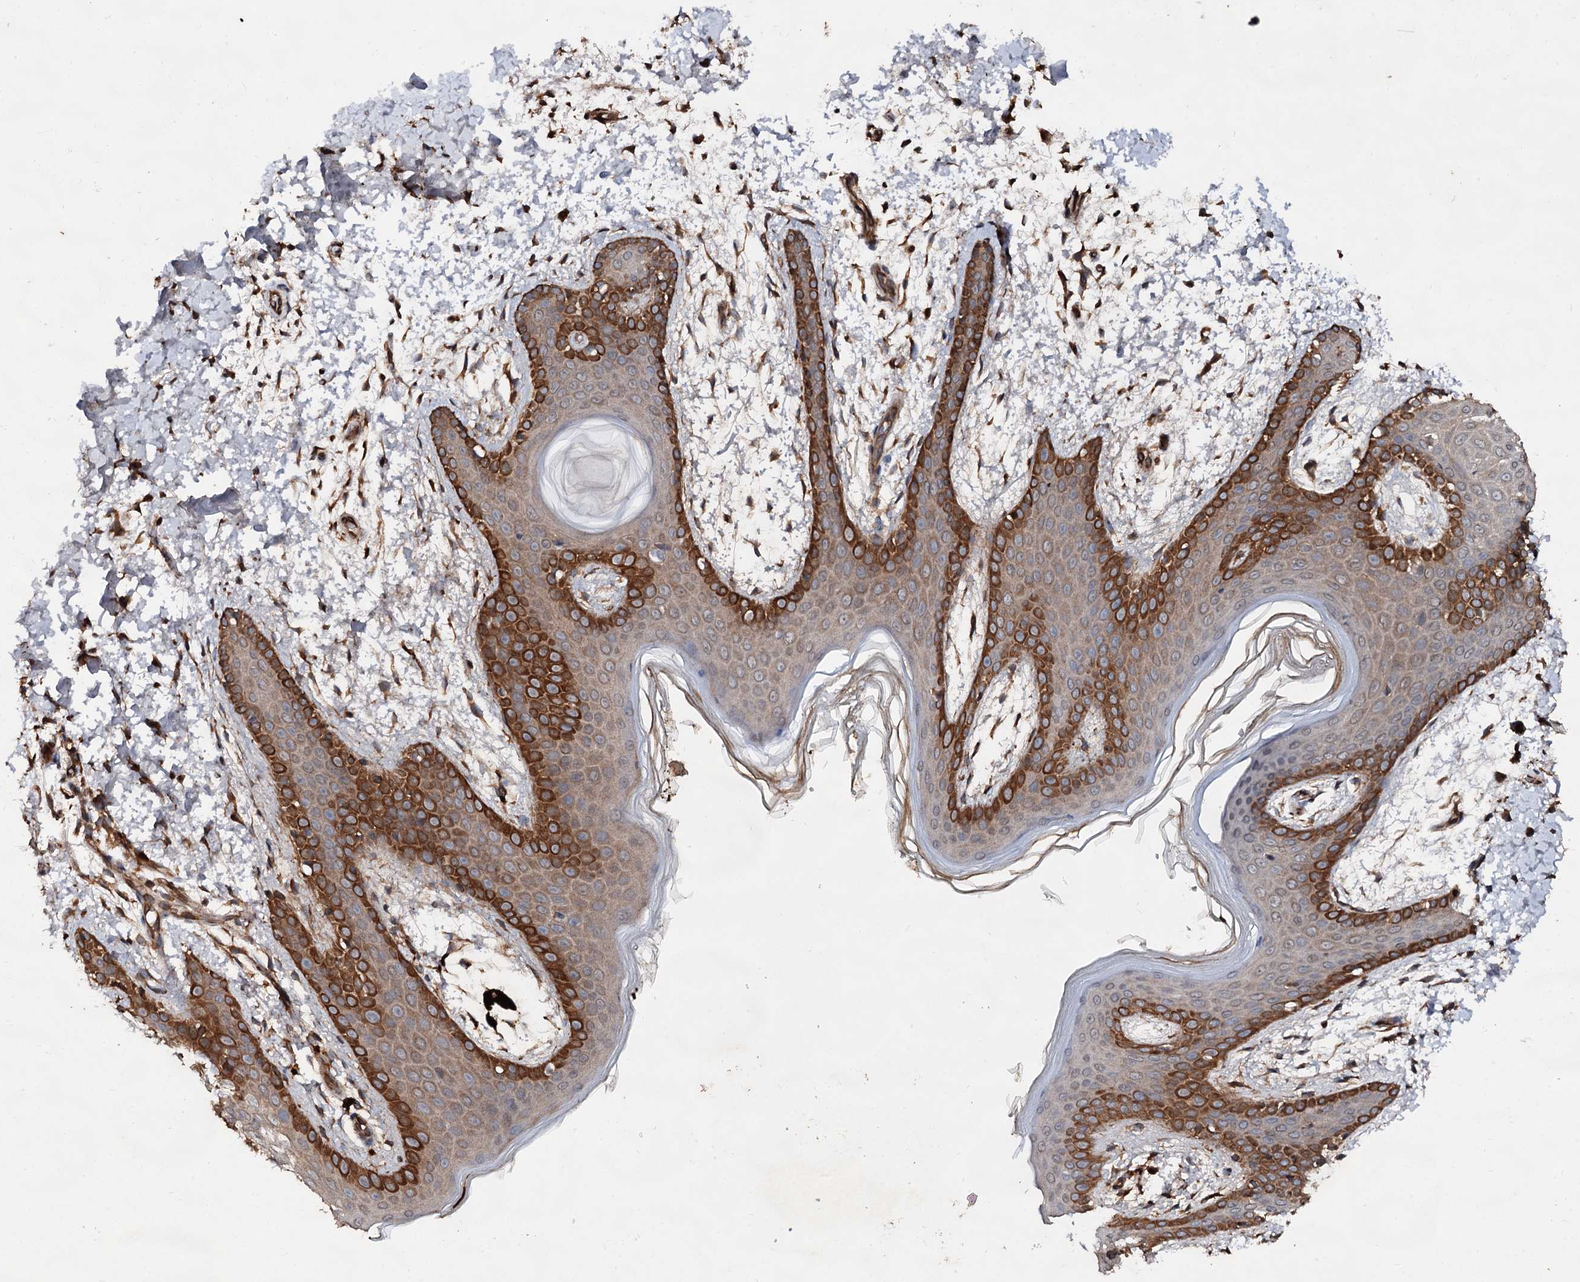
{"staining": {"intensity": "strong", "quantity": ">75%", "location": "cytoplasmic/membranous"}, "tissue": "skin", "cell_type": "Fibroblasts", "image_type": "normal", "snomed": [{"axis": "morphology", "description": "Normal tissue, NOS"}, {"axis": "topography", "description": "Skin"}], "caption": "IHC of normal skin displays high levels of strong cytoplasmic/membranous positivity in approximately >75% of fibroblasts. The staining was performed using DAB (3,3'-diaminobenzidine) to visualize the protein expression in brown, while the nuclei were stained in blue with hematoxylin (Magnification: 20x).", "gene": "TEX9", "patient": {"sex": "male", "age": 36}}